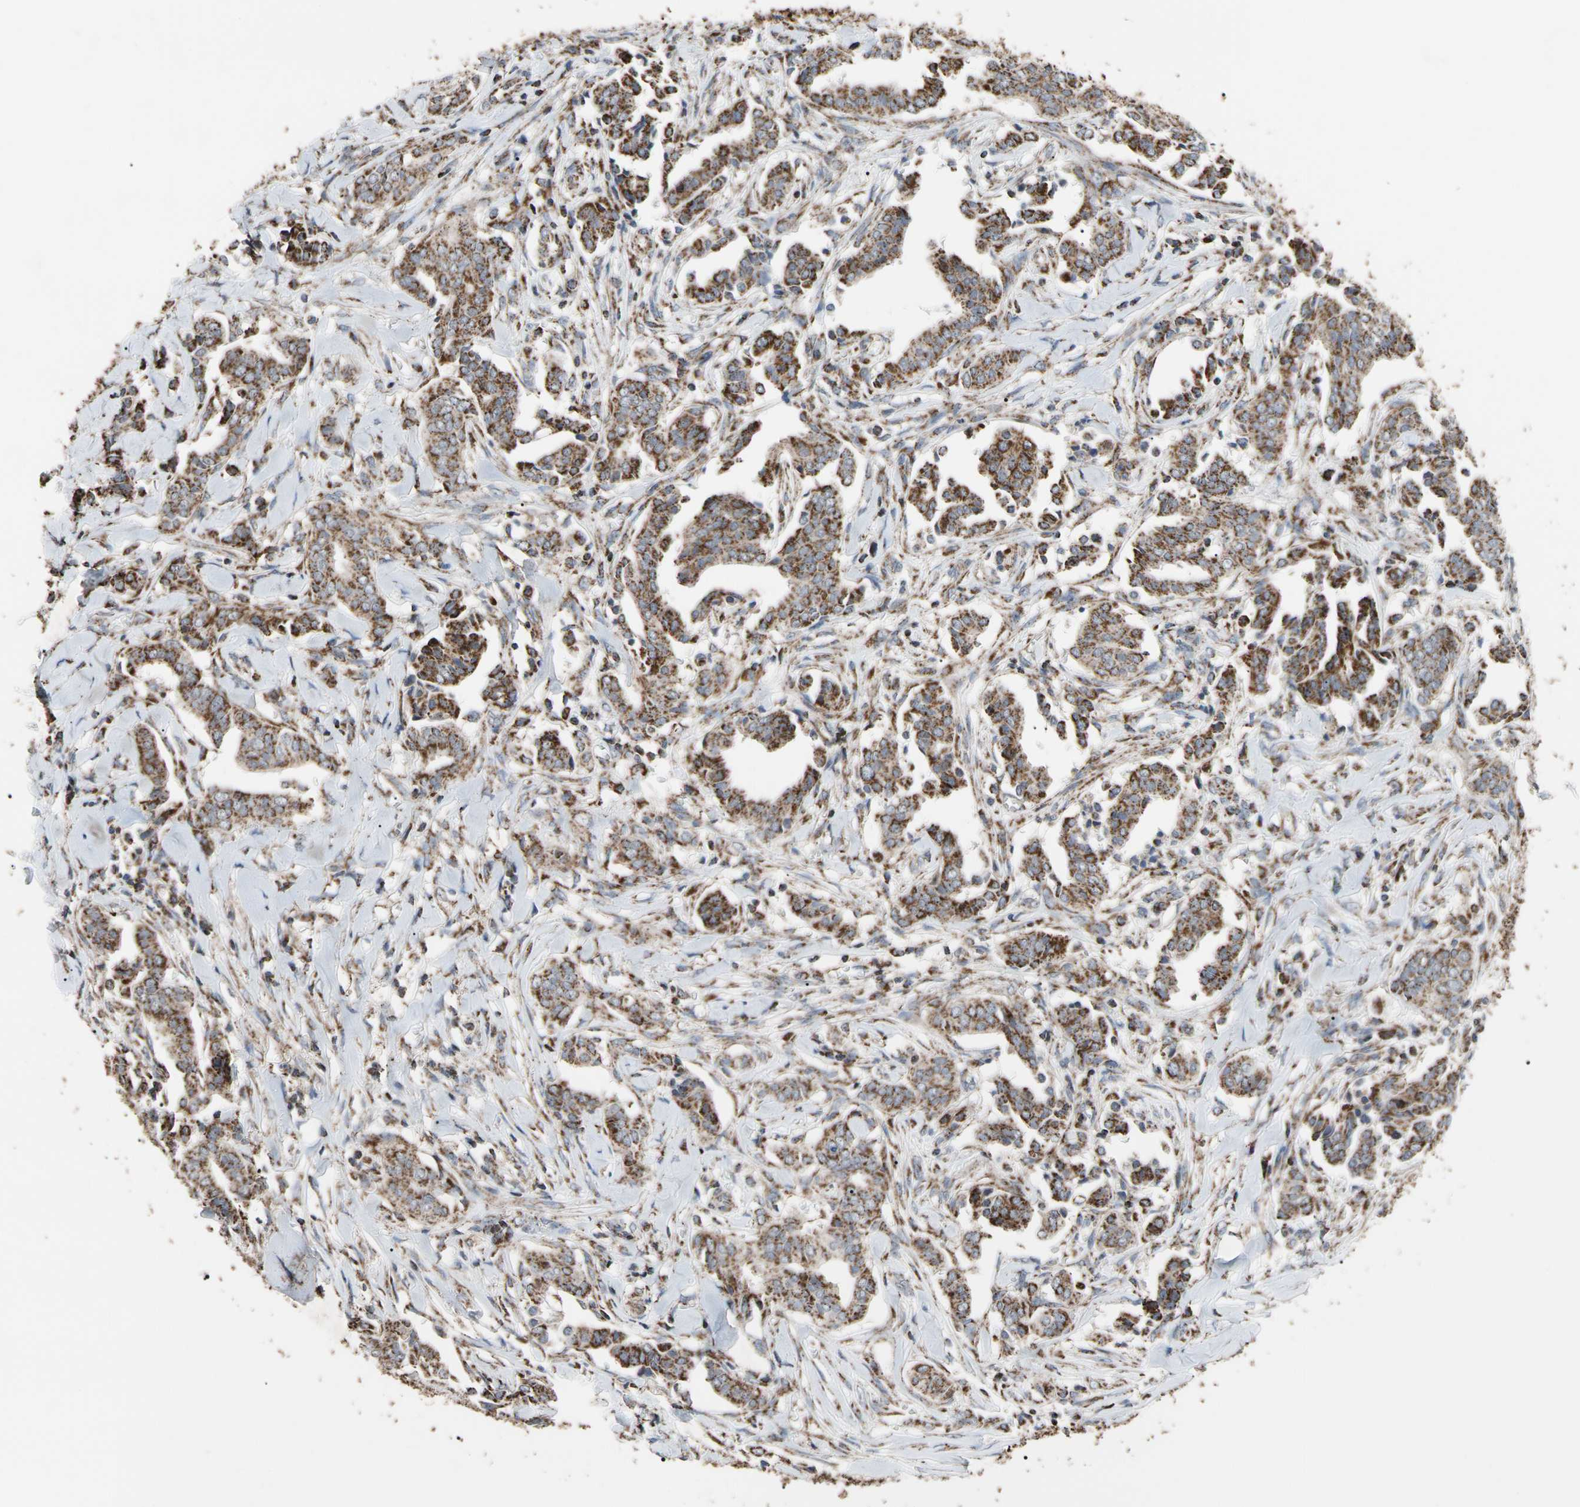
{"staining": {"intensity": "strong", "quantity": ">75%", "location": "cytoplasmic/membranous"}, "tissue": "head and neck cancer", "cell_type": "Tumor cells", "image_type": "cancer", "snomed": [{"axis": "morphology", "description": "Adenocarcinoma, NOS"}, {"axis": "topography", "description": "Salivary gland"}, {"axis": "topography", "description": "Head-Neck"}], "caption": "Adenocarcinoma (head and neck) stained for a protein (brown) reveals strong cytoplasmic/membranous positive expression in approximately >75% of tumor cells.", "gene": "FAM110B", "patient": {"sex": "female", "age": 59}}